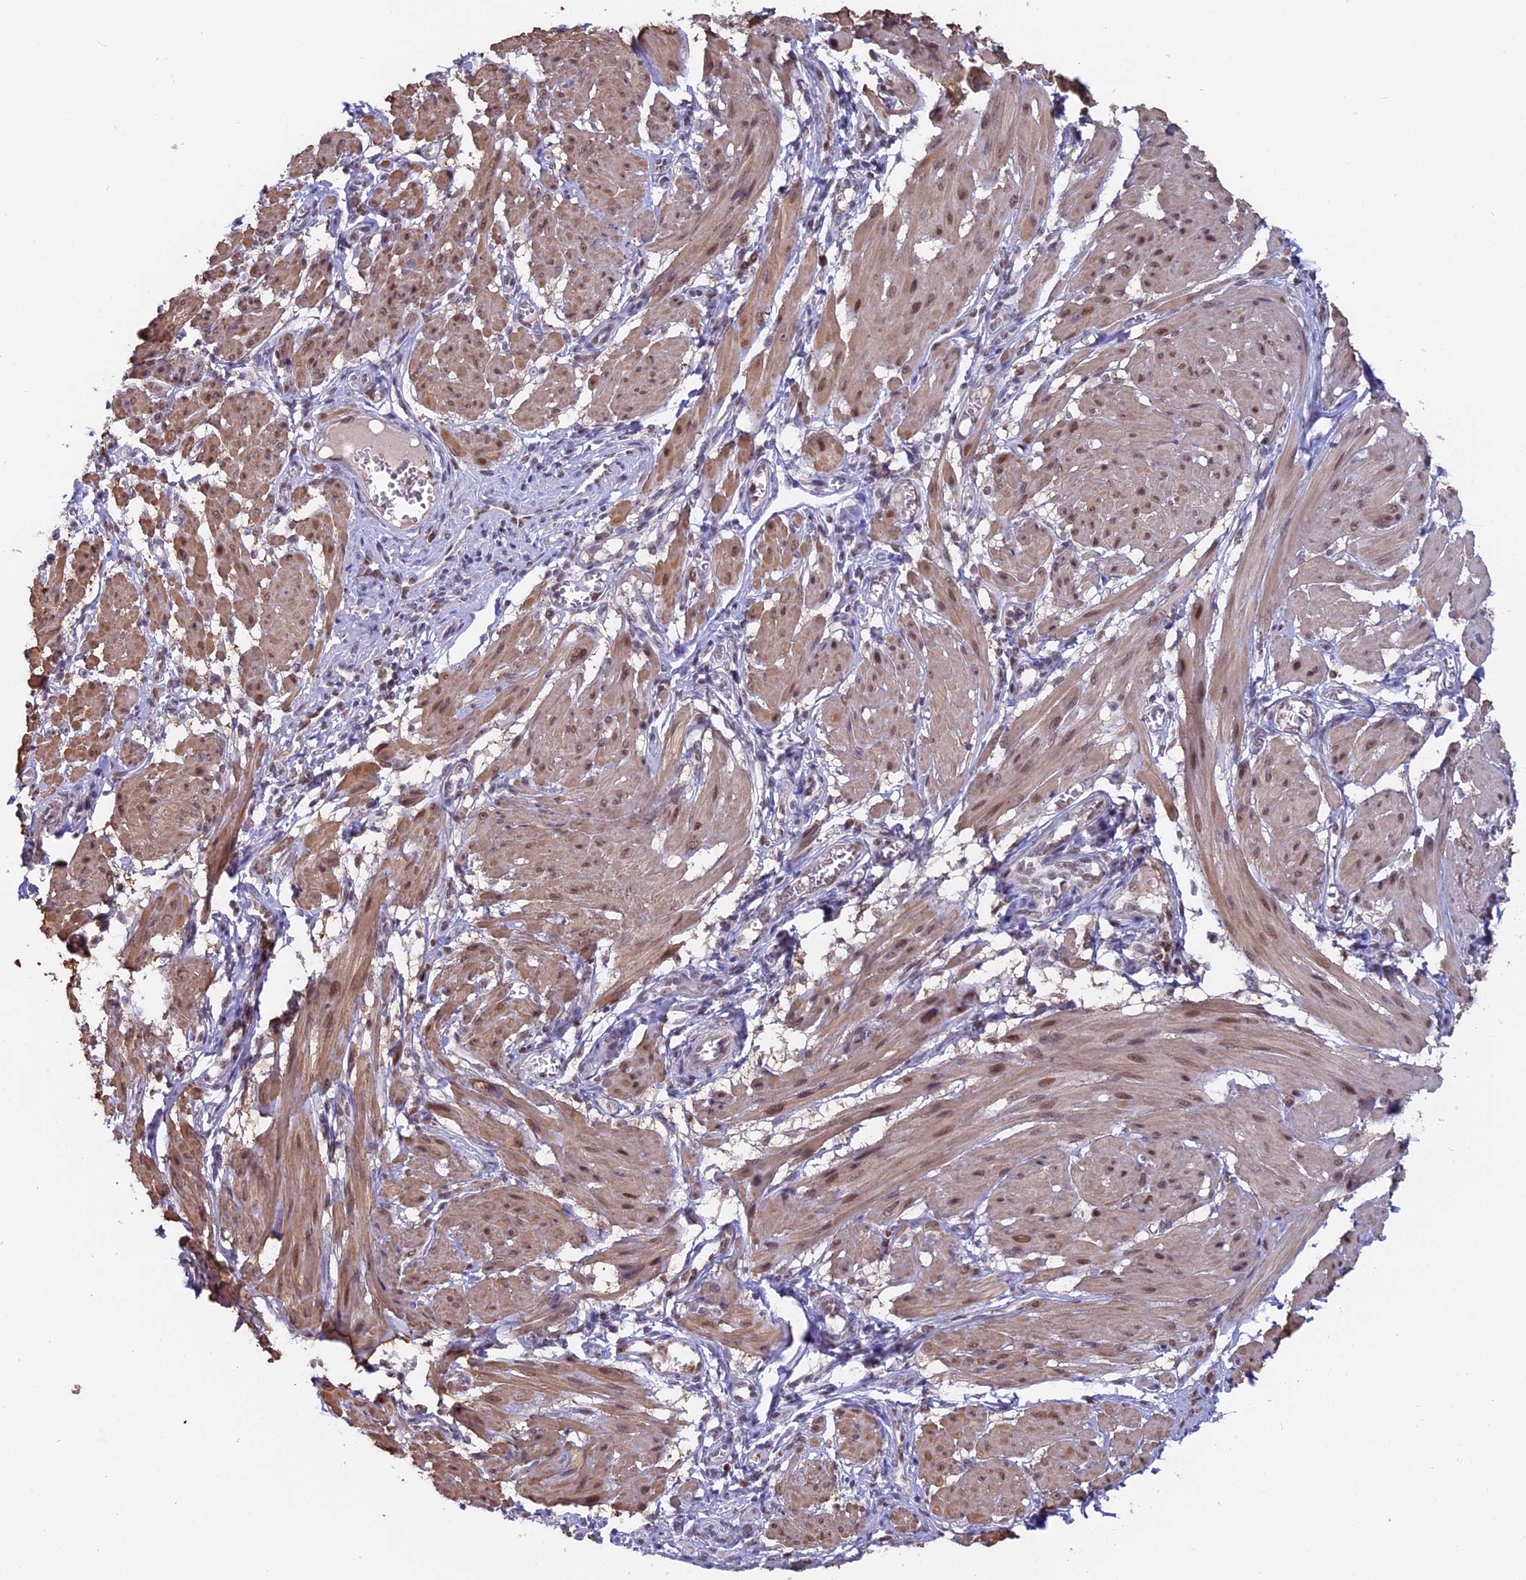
{"staining": {"intensity": "moderate", "quantity": ">75%", "location": "cytoplasmic/membranous,nuclear"}, "tissue": "smooth muscle", "cell_type": "Smooth muscle cells", "image_type": "normal", "snomed": [{"axis": "morphology", "description": "Normal tissue, NOS"}, {"axis": "topography", "description": "Smooth muscle"}], "caption": "Immunohistochemistry (IHC) histopathology image of normal smooth muscle: human smooth muscle stained using IHC demonstrates medium levels of moderate protein expression localized specifically in the cytoplasmic/membranous,nuclear of smooth muscle cells, appearing as a cytoplasmic/membranous,nuclear brown color.", "gene": "FAM118B", "patient": {"sex": "female", "age": 39}}